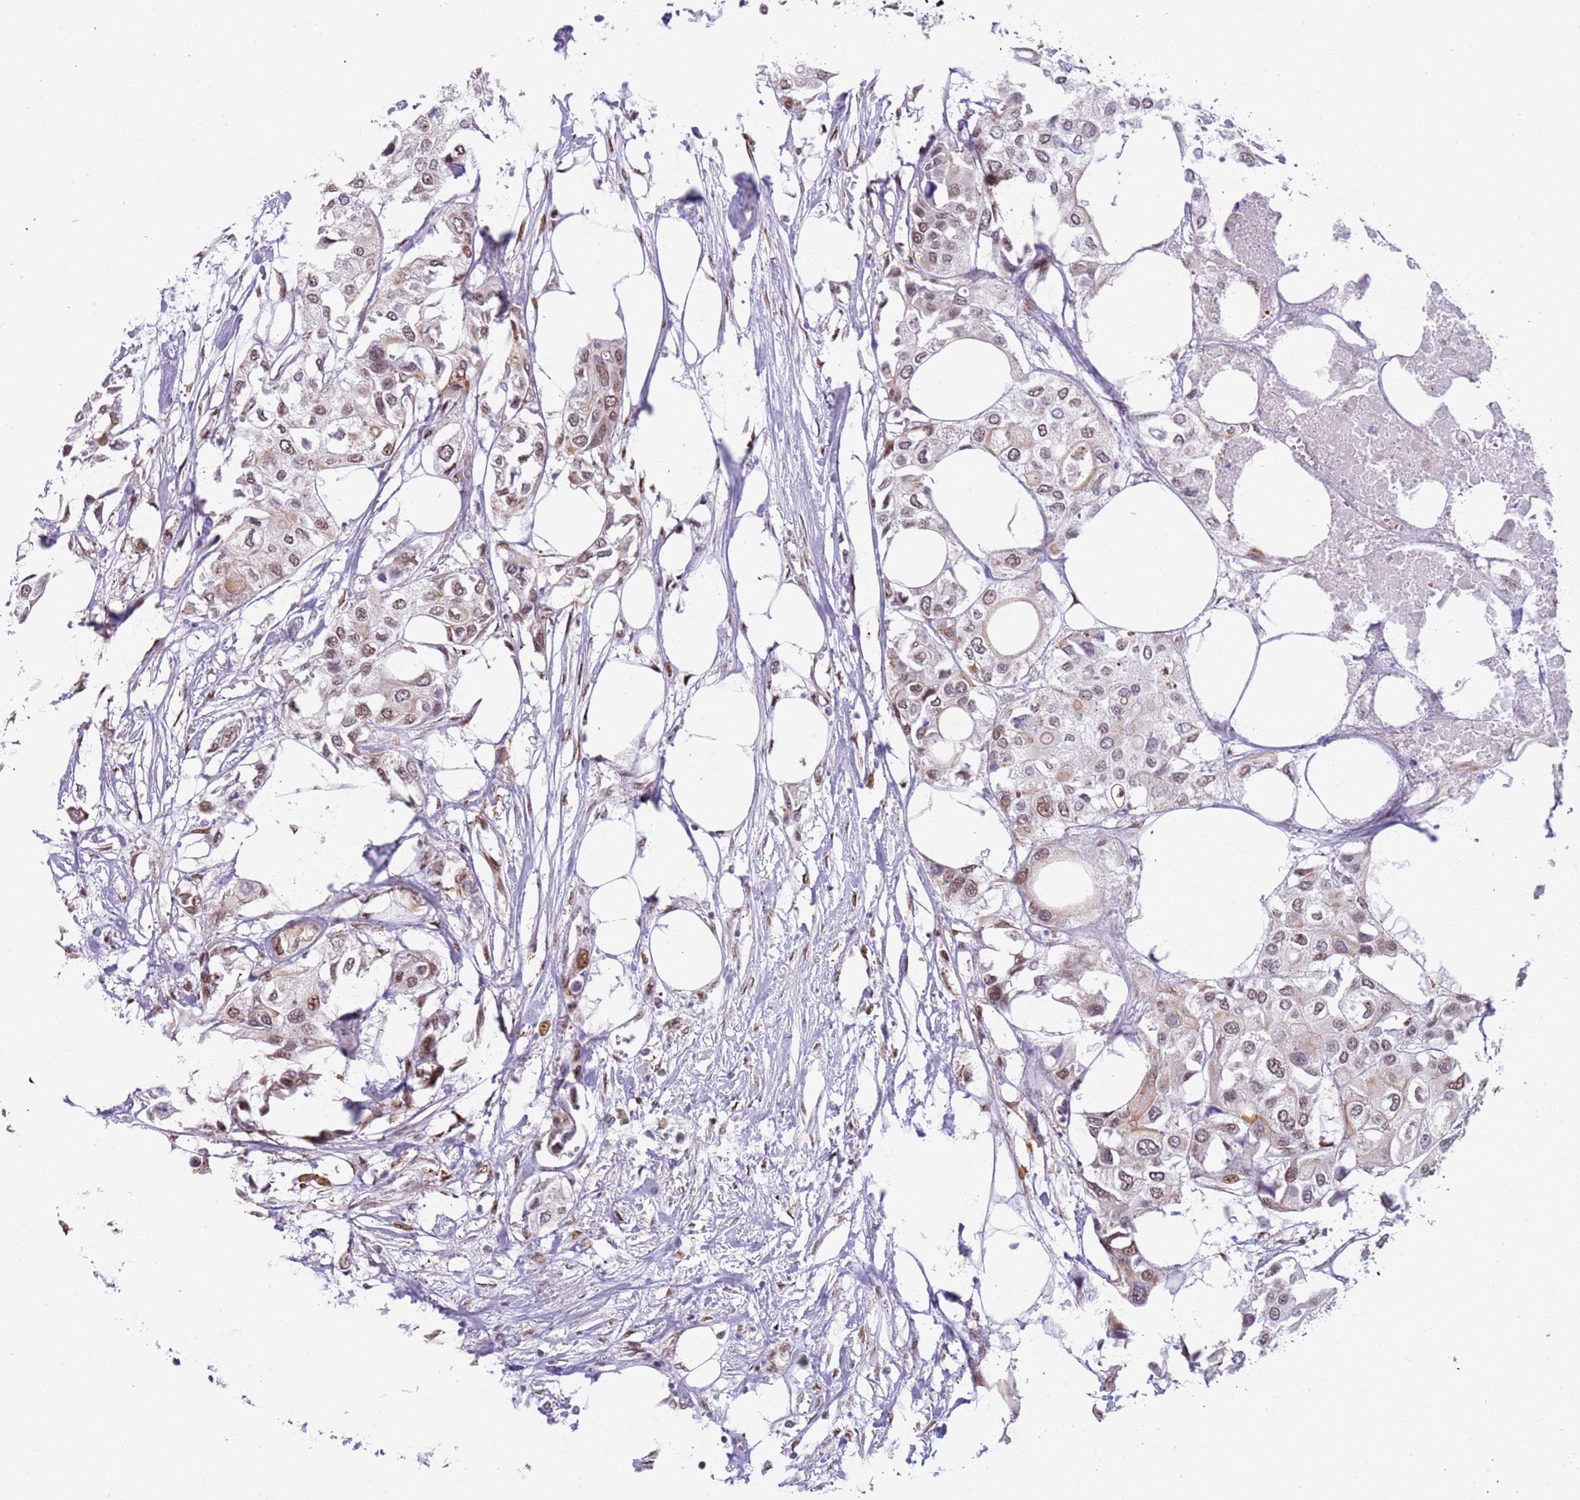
{"staining": {"intensity": "moderate", "quantity": "25%-75%", "location": "nuclear"}, "tissue": "urothelial cancer", "cell_type": "Tumor cells", "image_type": "cancer", "snomed": [{"axis": "morphology", "description": "Urothelial carcinoma, High grade"}, {"axis": "topography", "description": "Urinary bladder"}], "caption": "About 25%-75% of tumor cells in urothelial cancer demonstrate moderate nuclear protein staining as visualized by brown immunohistochemical staining.", "gene": "LRMDA", "patient": {"sex": "male", "age": 64}}